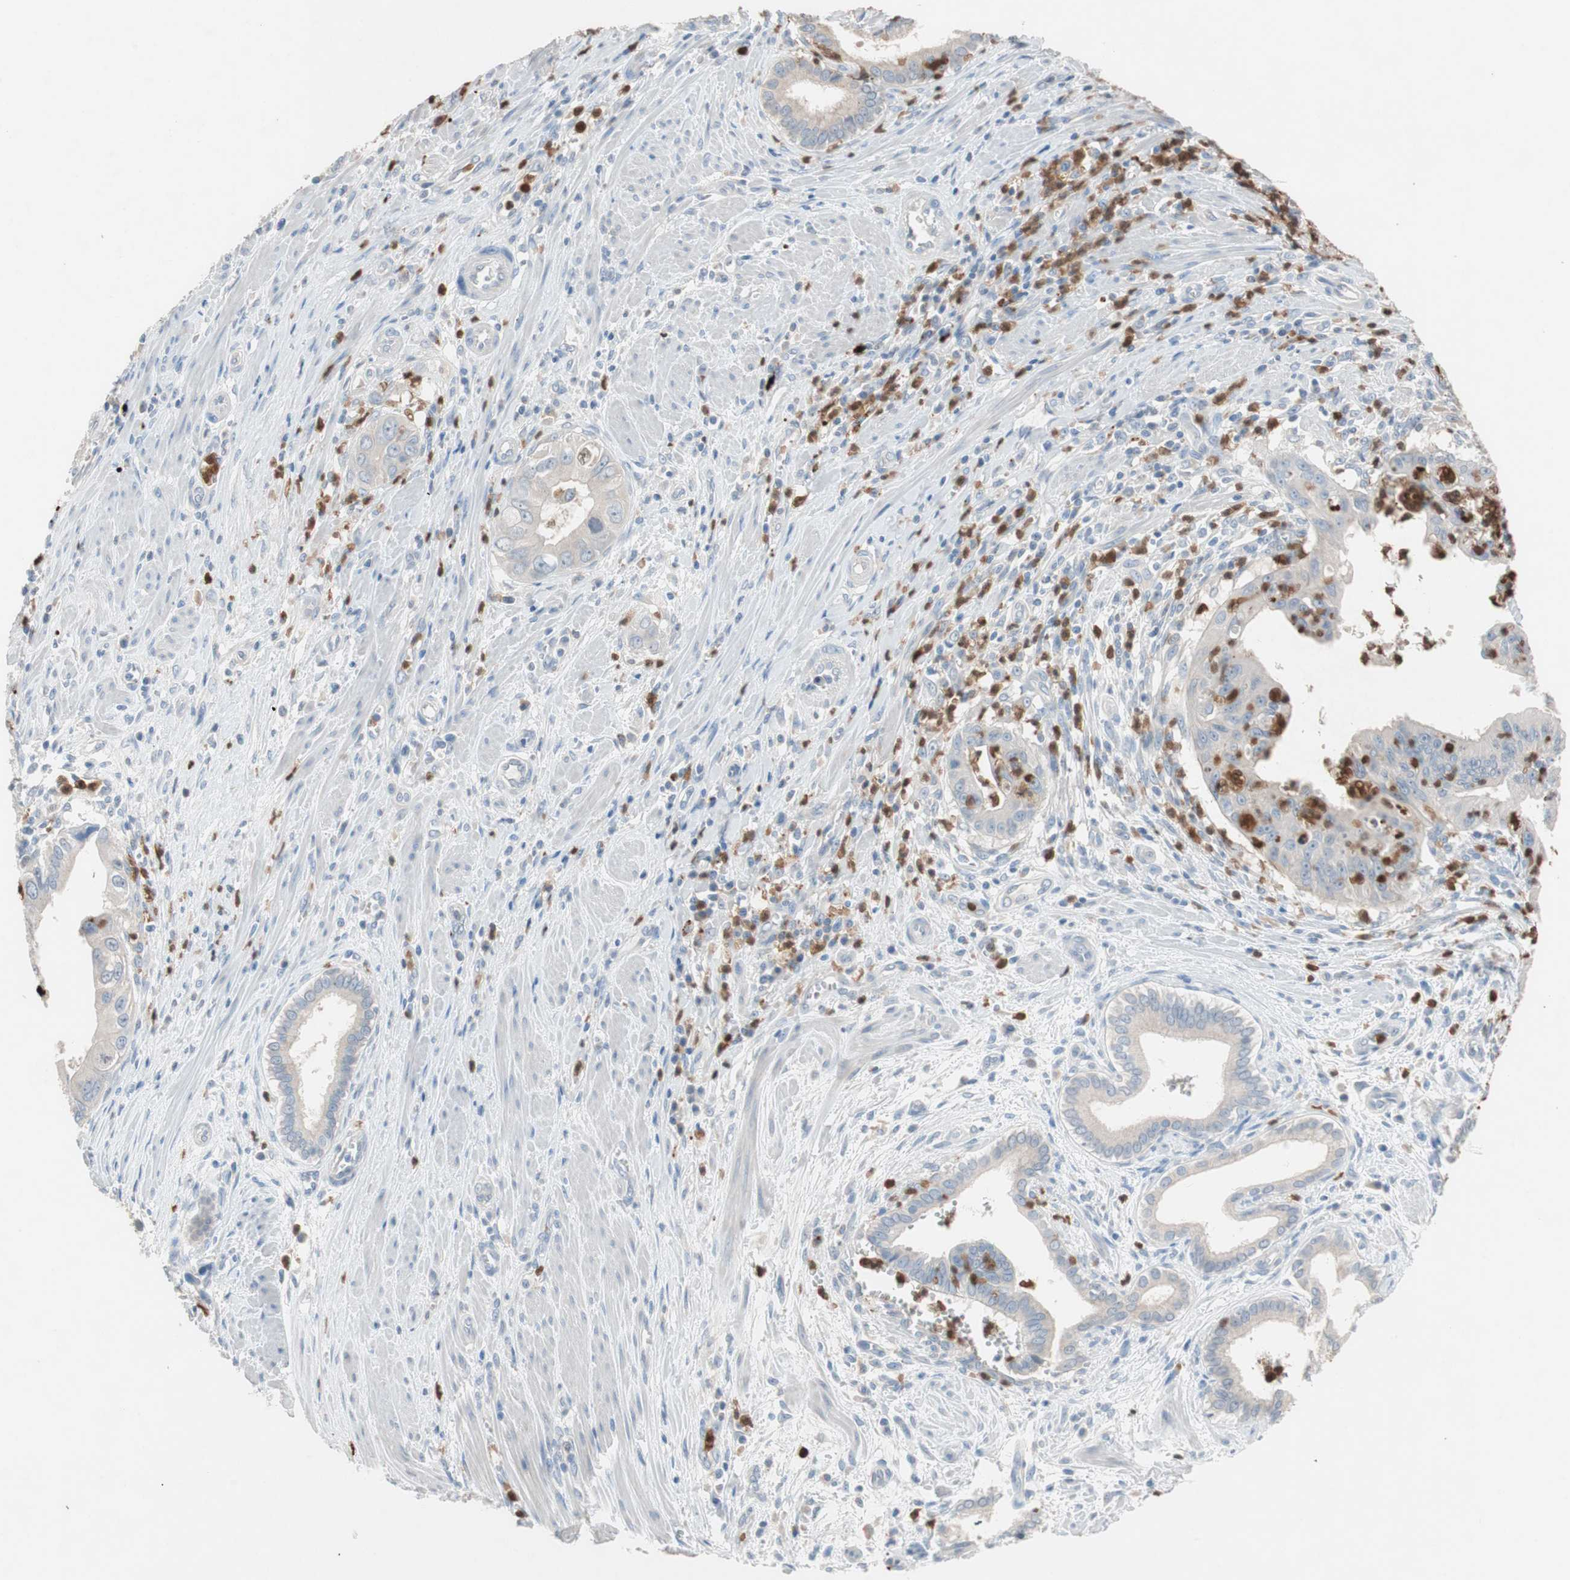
{"staining": {"intensity": "negative", "quantity": "none", "location": "none"}, "tissue": "pancreatic cancer", "cell_type": "Tumor cells", "image_type": "cancer", "snomed": [{"axis": "morphology", "description": "Normal tissue, NOS"}, {"axis": "topography", "description": "Lymph node"}], "caption": "Pancreatic cancer was stained to show a protein in brown. There is no significant expression in tumor cells.", "gene": "CLEC4D", "patient": {"sex": "male", "age": 50}}